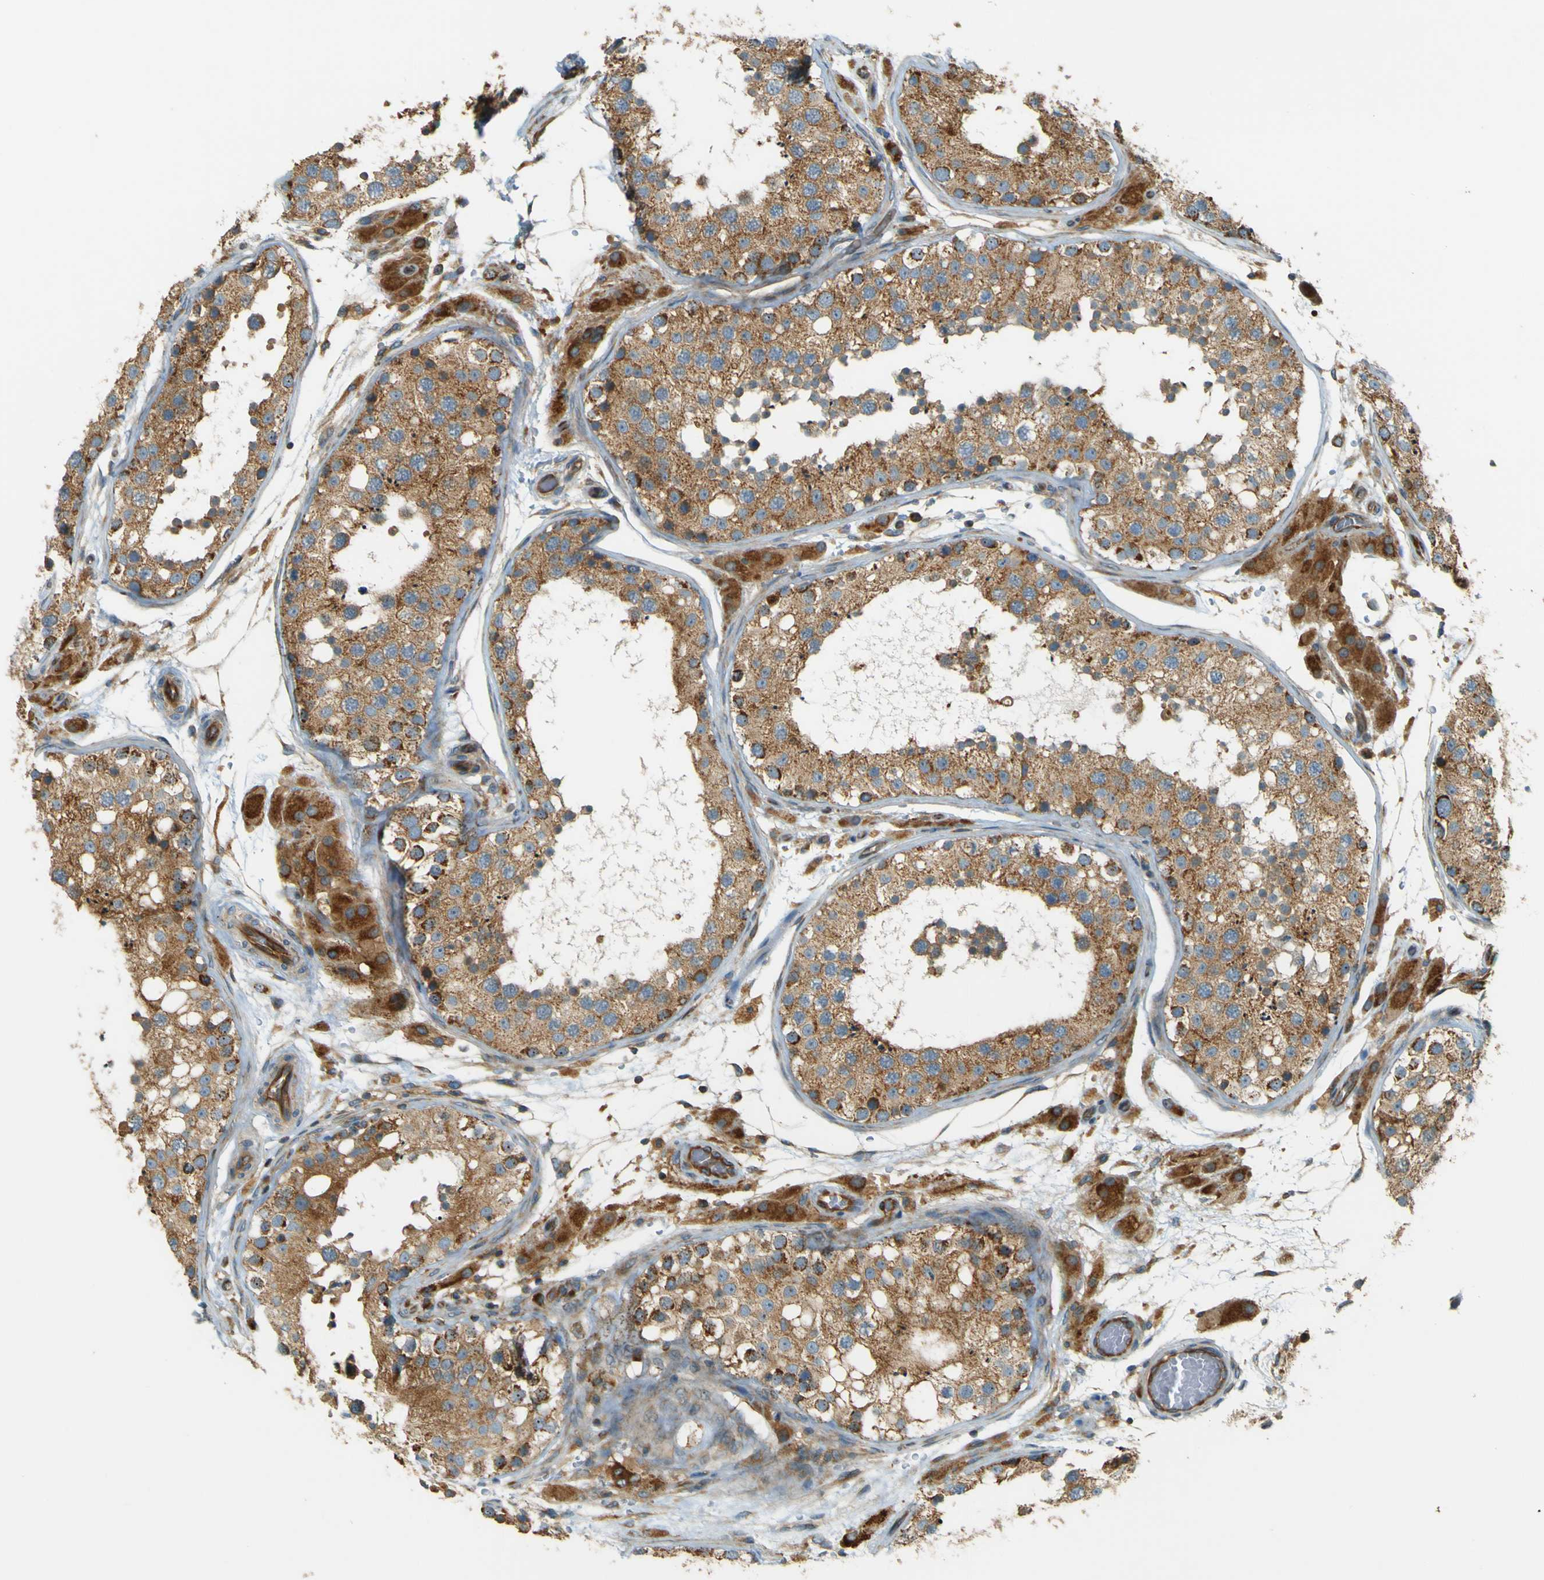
{"staining": {"intensity": "moderate", "quantity": ">75%", "location": "cytoplasmic/membranous"}, "tissue": "testis", "cell_type": "Cells in seminiferous ducts", "image_type": "normal", "snomed": [{"axis": "morphology", "description": "Normal tissue, NOS"}, {"axis": "topography", "description": "Testis"}], "caption": "Immunohistochemical staining of normal testis exhibits moderate cytoplasmic/membranous protein staining in approximately >75% of cells in seminiferous ducts.", "gene": "DNAJC5", "patient": {"sex": "male", "age": 26}}